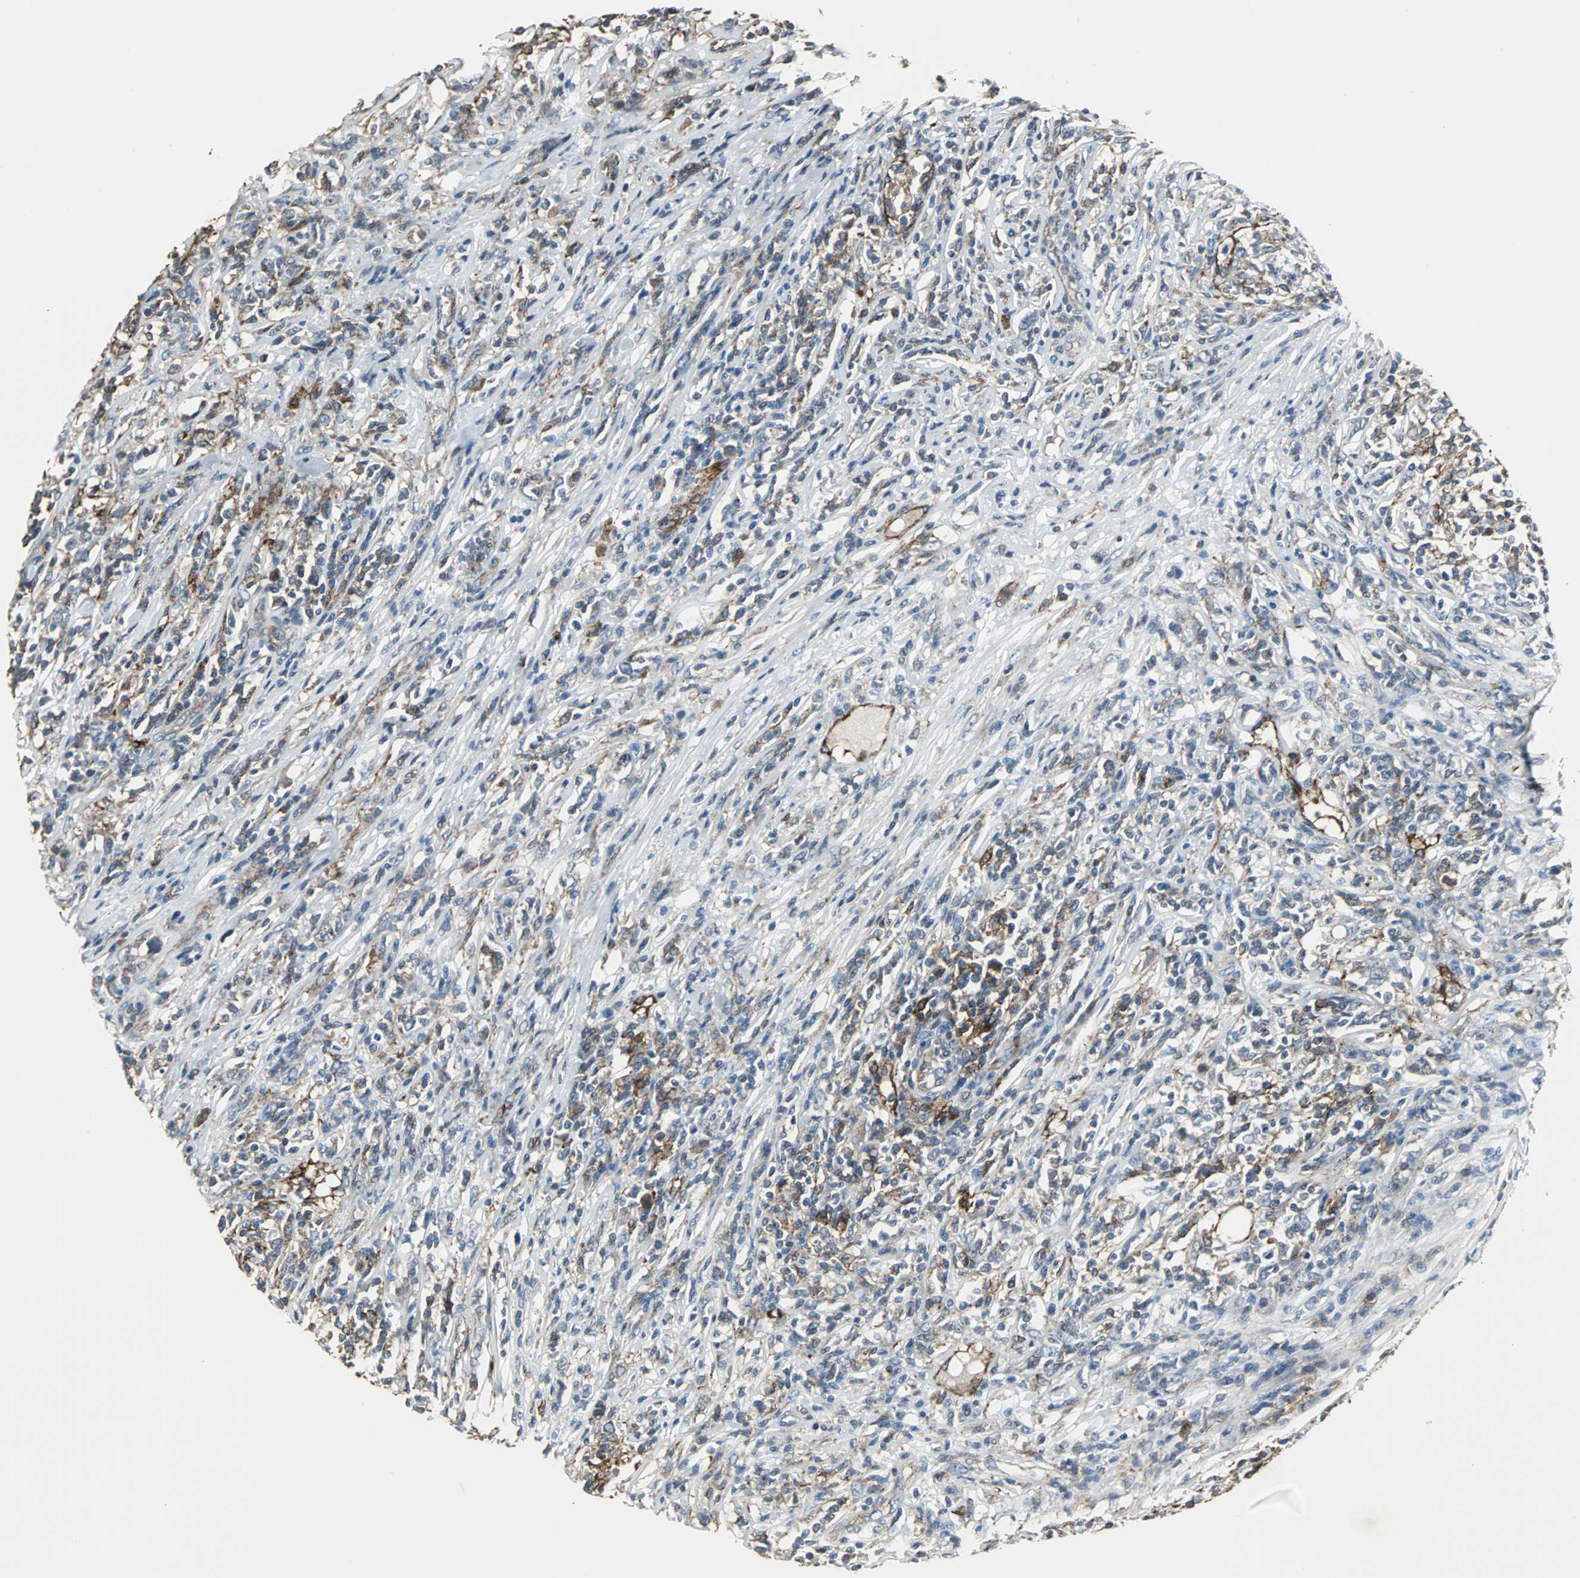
{"staining": {"intensity": "weak", "quantity": "25%-75%", "location": "cytoplasmic/membranous"}, "tissue": "lymphoma", "cell_type": "Tumor cells", "image_type": "cancer", "snomed": [{"axis": "morphology", "description": "Malignant lymphoma, non-Hodgkin's type, High grade"}, {"axis": "topography", "description": "Lymph node"}], "caption": "Protein expression by IHC demonstrates weak cytoplasmic/membranous staining in approximately 25%-75% of tumor cells in lymphoma.", "gene": "F11R", "patient": {"sex": "female", "age": 84}}